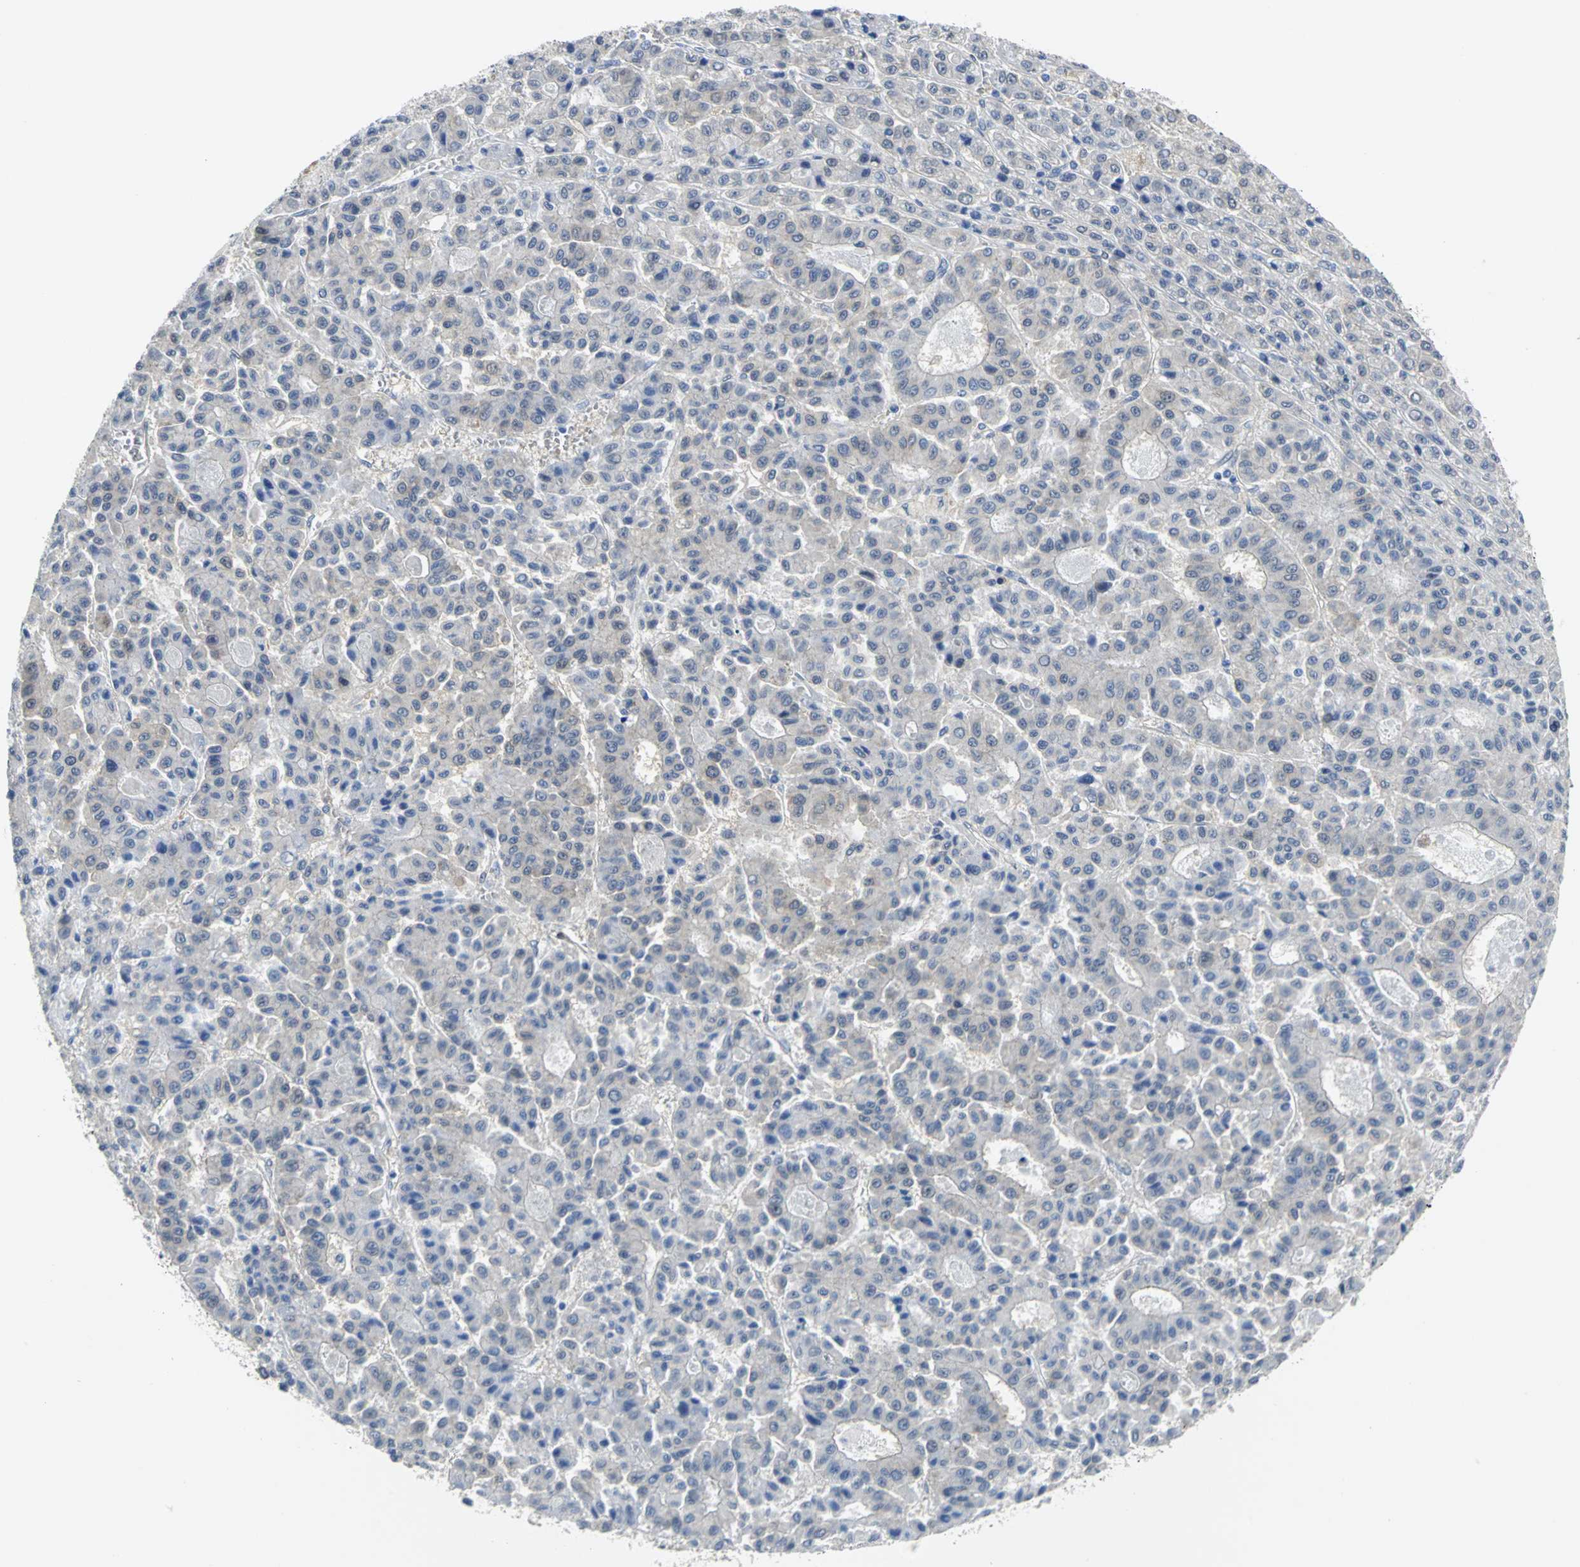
{"staining": {"intensity": "negative", "quantity": "none", "location": "none"}, "tissue": "liver cancer", "cell_type": "Tumor cells", "image_type": "cancer", "snomed": [{"axis": "morphology", "description": "Carcinoma, Hepatocellular, NOS"}, {"axis": "topography", "description": "Liver"}], "caption": "Tumor cells are negative for protein expression in human hepatocellular carcinoma (liver).", "gene": "PGM3", "patient": {"sex": "male", "age": 70}}